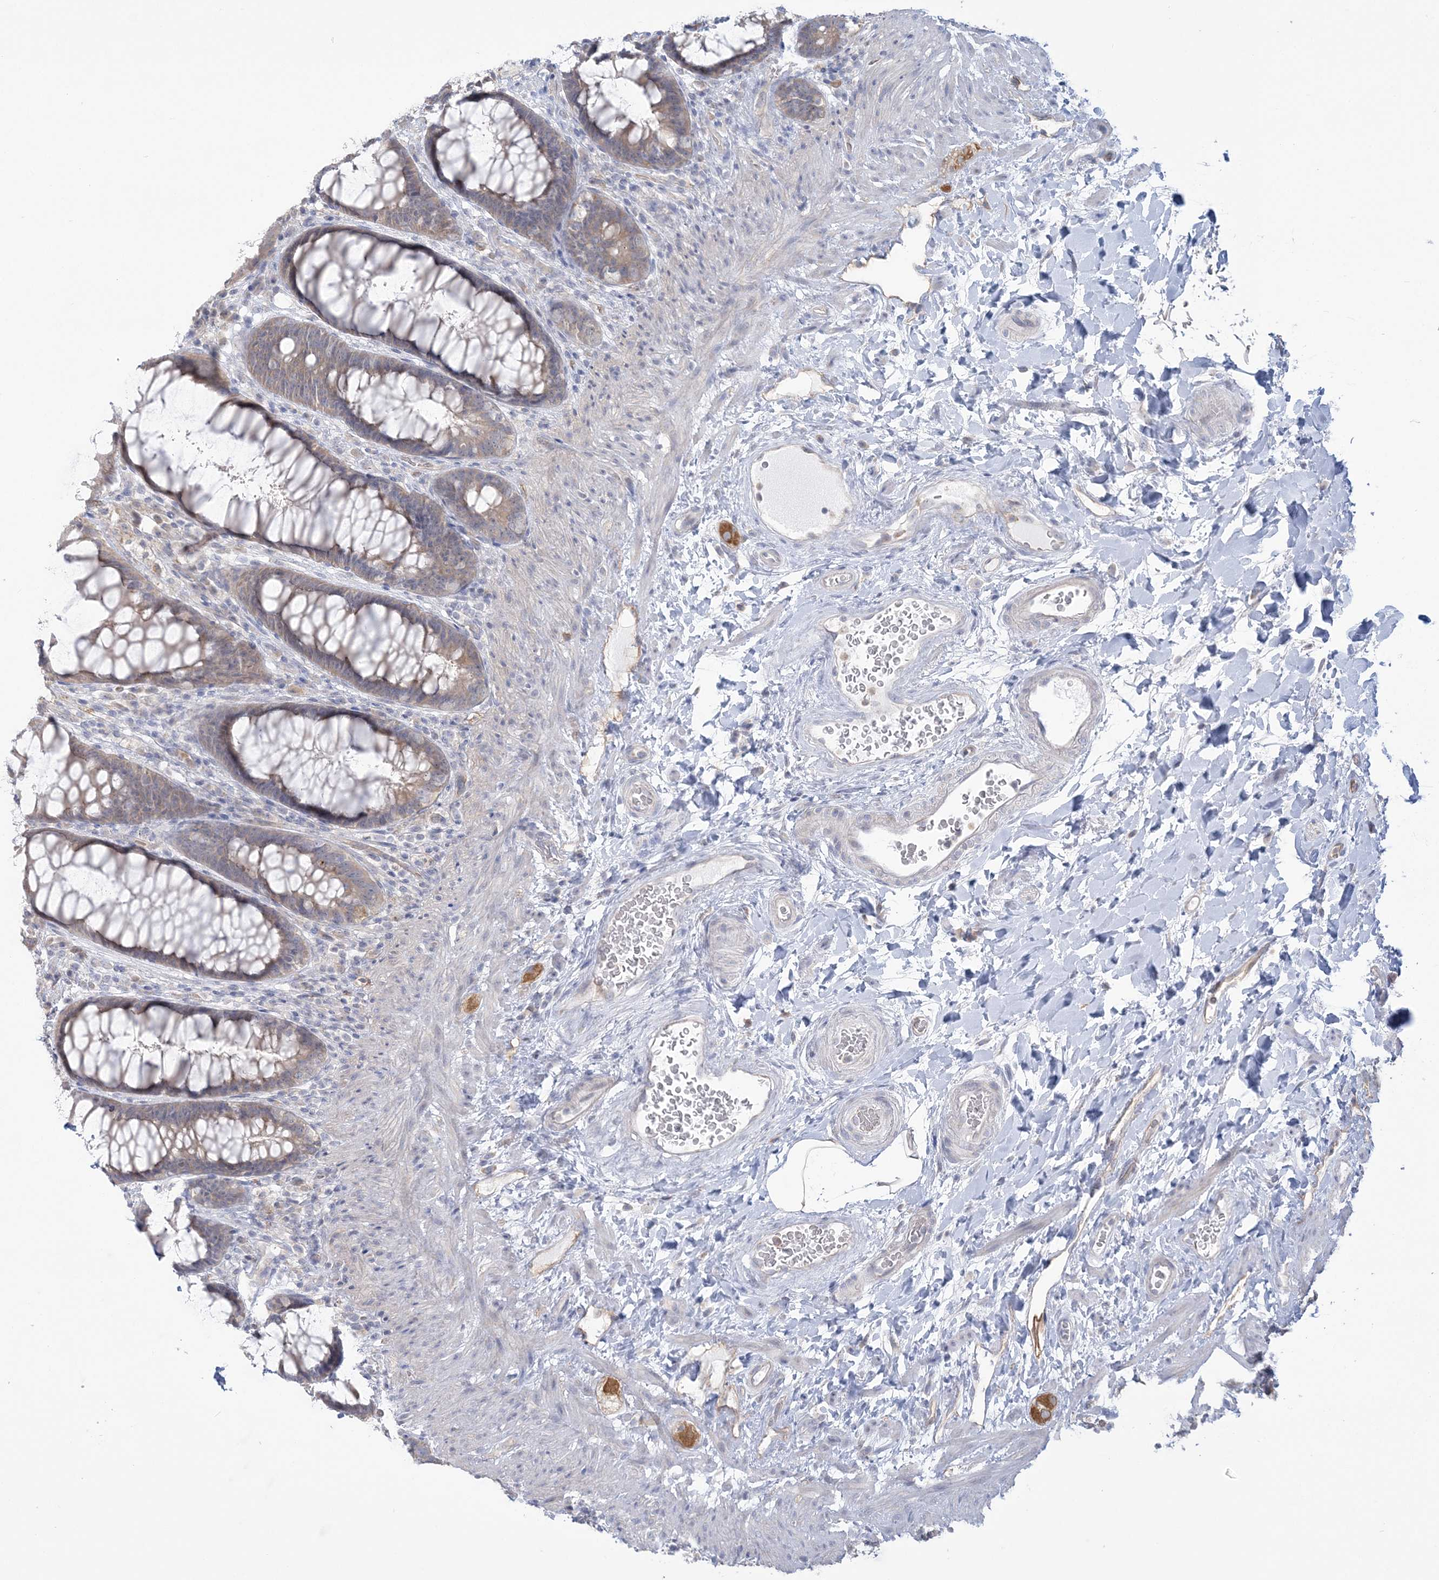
{"staining": {"intensity": "weak", "quantity": "25%-75%", "location": "cytoplasmic/membranous"}, "tissue": "rectum", "cell_type": "Glandular cells", "image_type": "normal", "snomed": [{"axis": "morphology", "description": "Normal tissue, NOS"}, {"axis": "topography", "description": "Rectum"}], "caption": "Immunohistochemistry of normal human rectum demonstrates low levels of weak cytoplasmic/membranous staining in about 25%-75% of glandular cells.", "gene": "FARSB", "patient": {"sex": "female", "age": 46}}